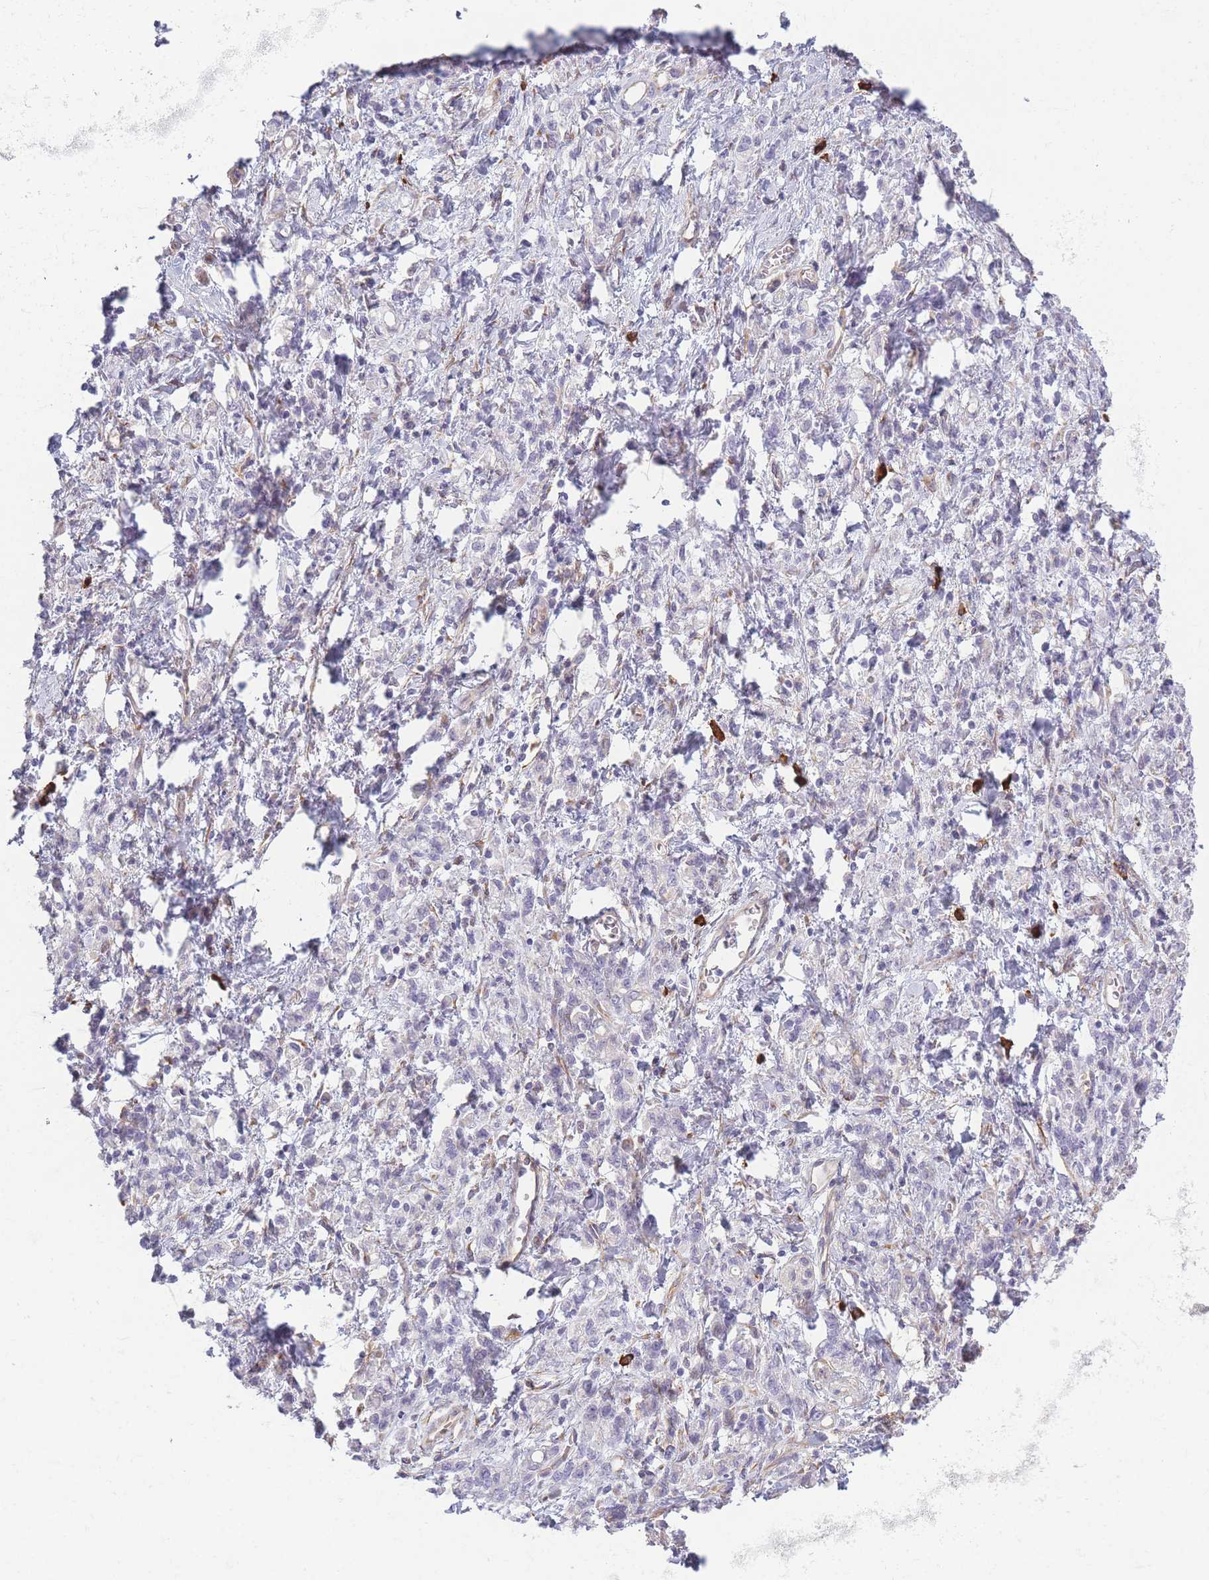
{"staining": {"intensity": "negative", "quantity": "none", "location": "none"}, "tissue": "stomach cancer", "cell_type": "Tumor cells", "image_type": "cancer", "snomed": [{"axis": "morphology", "description": "Adenocarcinoma, NOS"}, {"axis": "topography", "description": "Stomach"}], "caption": "This image is of stomach cancer stained with IHC to label a protein in brown with the nuclei are counter-stained blue. There is no positivity in tumor cells. (Brightfield microscopy of DAB IHC at high magnification).", "gene": "PLEKHG2", "patient": {"sex": "male", "age": 77}}